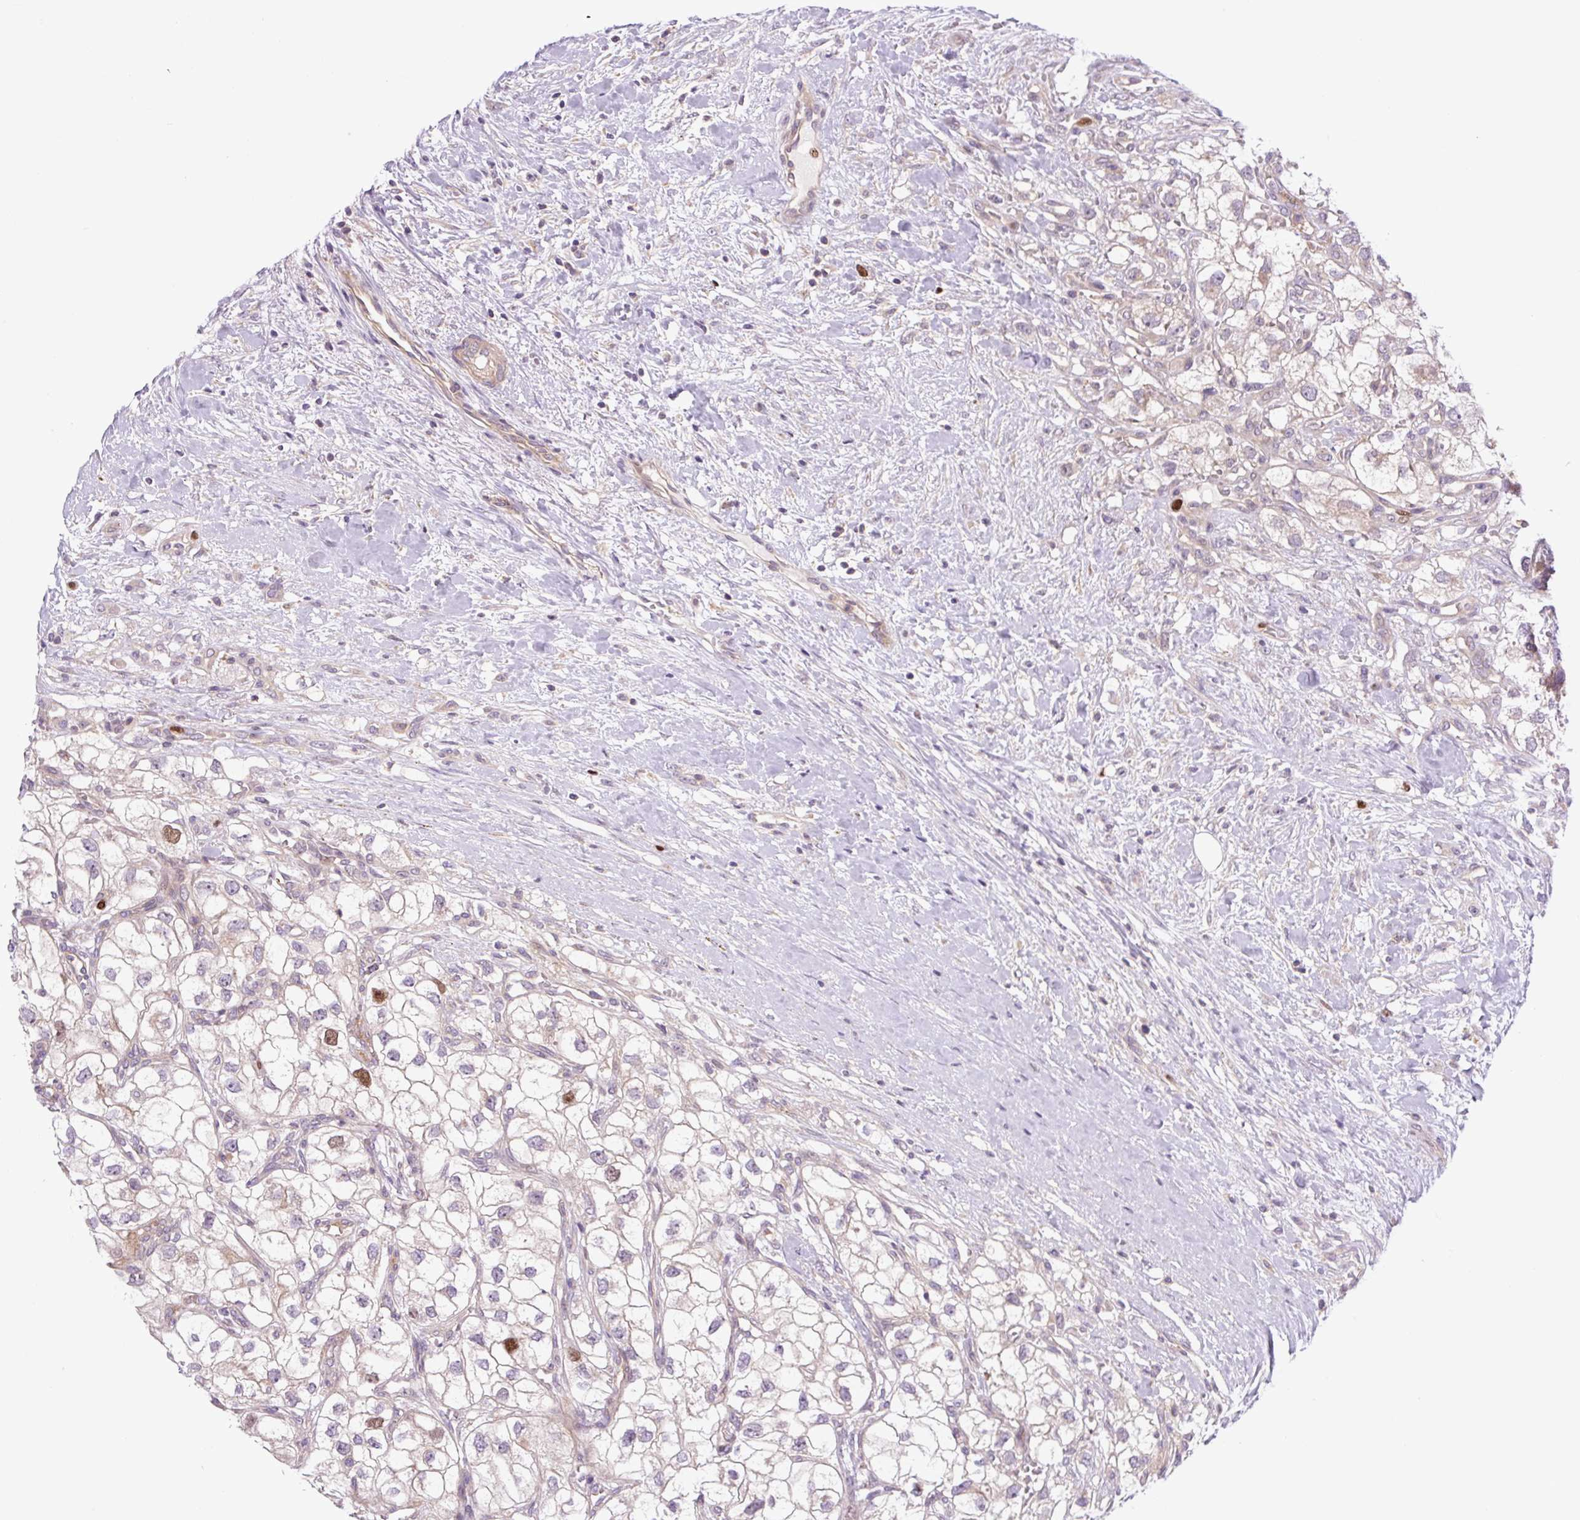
{"staining": {"intensity": "moderate", "quantity": "<25%", "location": "nuclear"}, "tissue": "renal cancer", "cell_type": "Tumor cells", "image_type": "cancer", "snomed": [{"axis": "morphology", "description": "Adenocarcinoma, NOS"}, {"axis": "topography", "description": "Kidney"}], "caption": "Immunohistochemical staining of human renal cancer (adenocarcinoma) shows moderate nuclear protein expression in approximately <25% of tumor cells.", "gene": "KIFC1", "patient": {"sex": "male", "age": 59}}